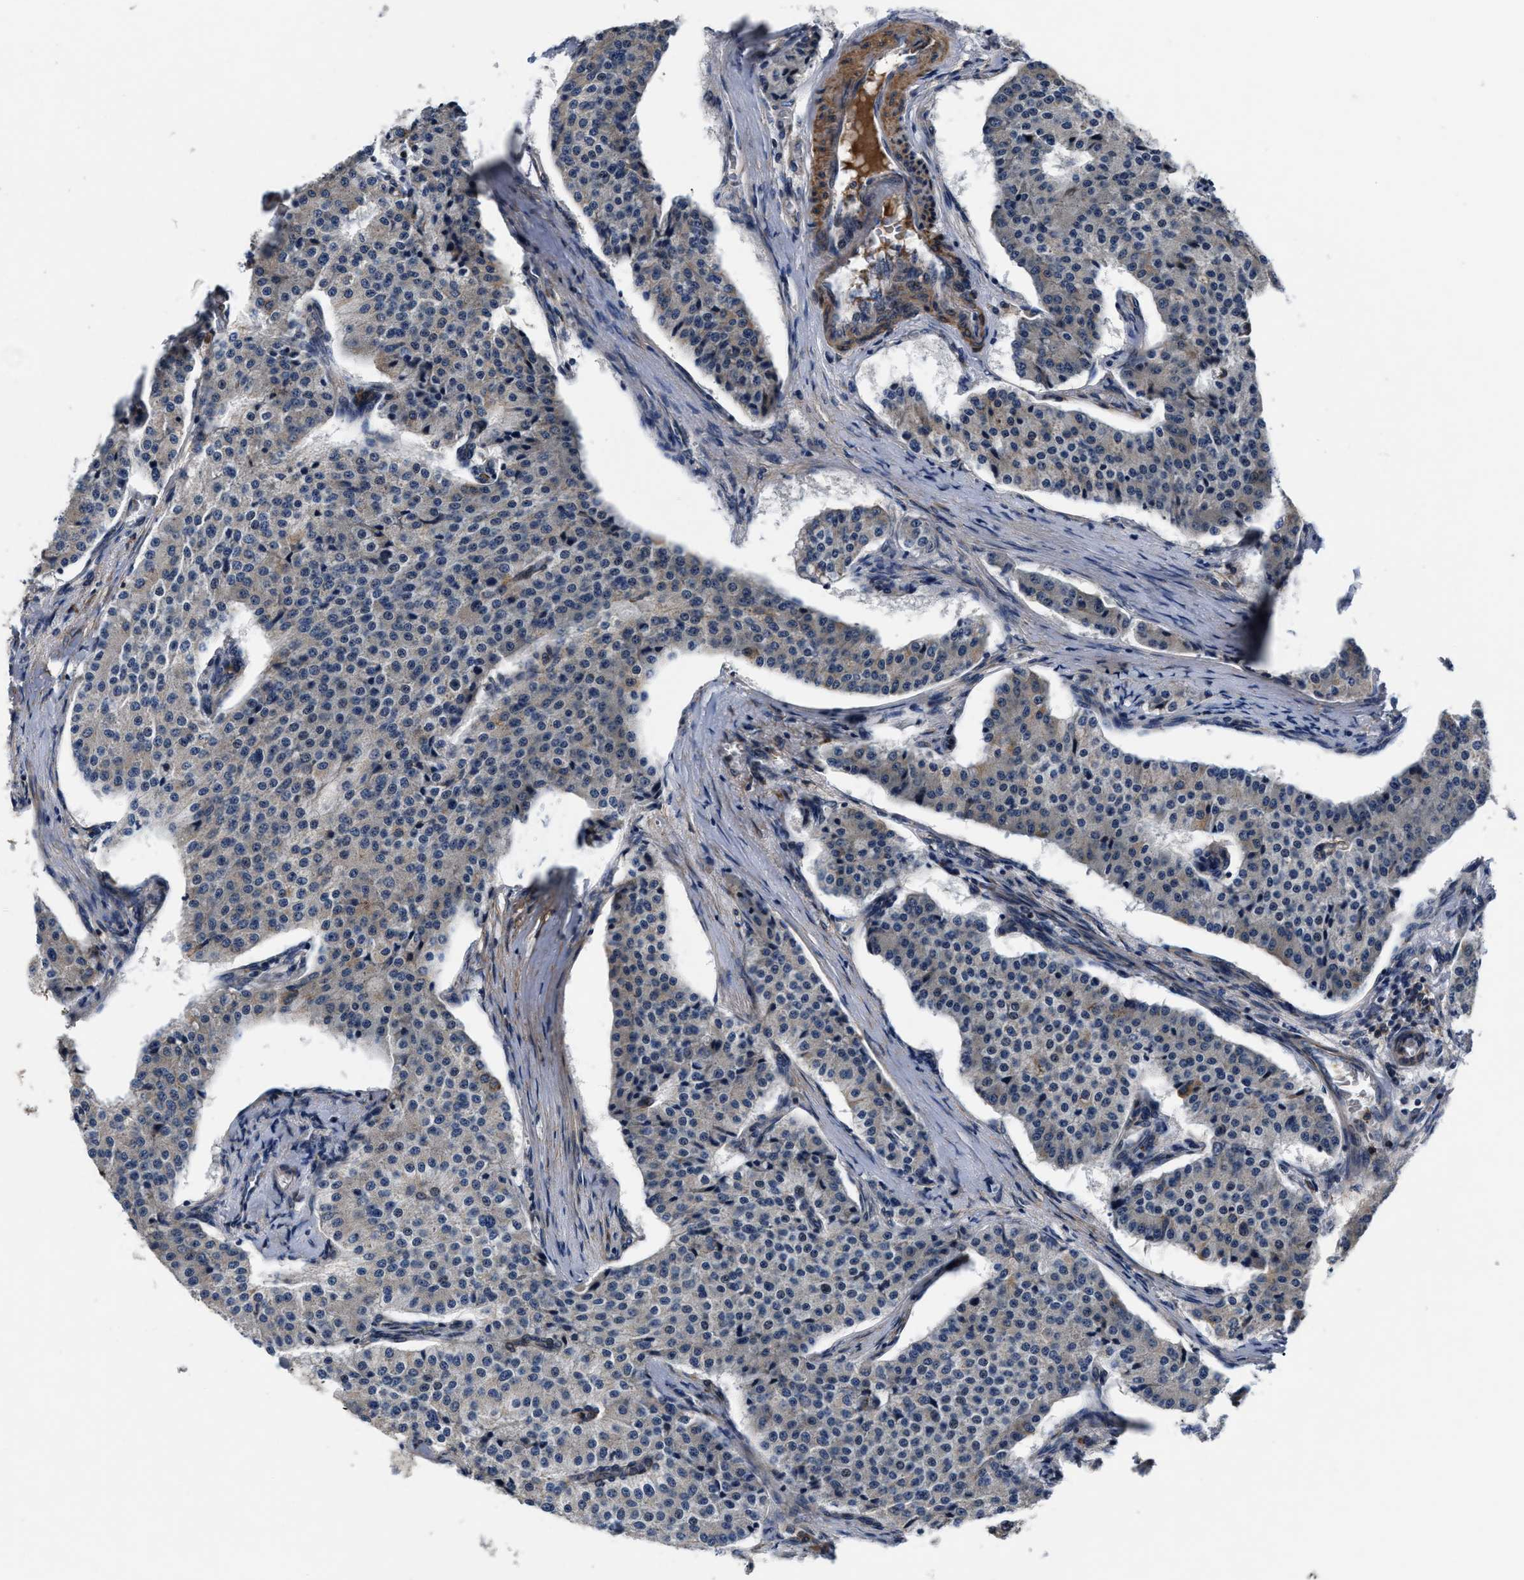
{"staining": {"intensity": "weak", "quantity": "<25%", "location": "cytoplasmic/membranous"}, "tissue": "carcinoid", "cell_type": "Tumor cells", "image_type": "cancer", "snomed": [{"axis": "morphology", "description": "Carcinoid, malignant, NOS"}, {"axis": "topography", "description": "Colon"}], "caption": "Protein analysis of malignant carcinoid shows no significant positivity in tumor cells.", "gene": "SLC12A2", "patient": {"sex": "female", "age": 52}}